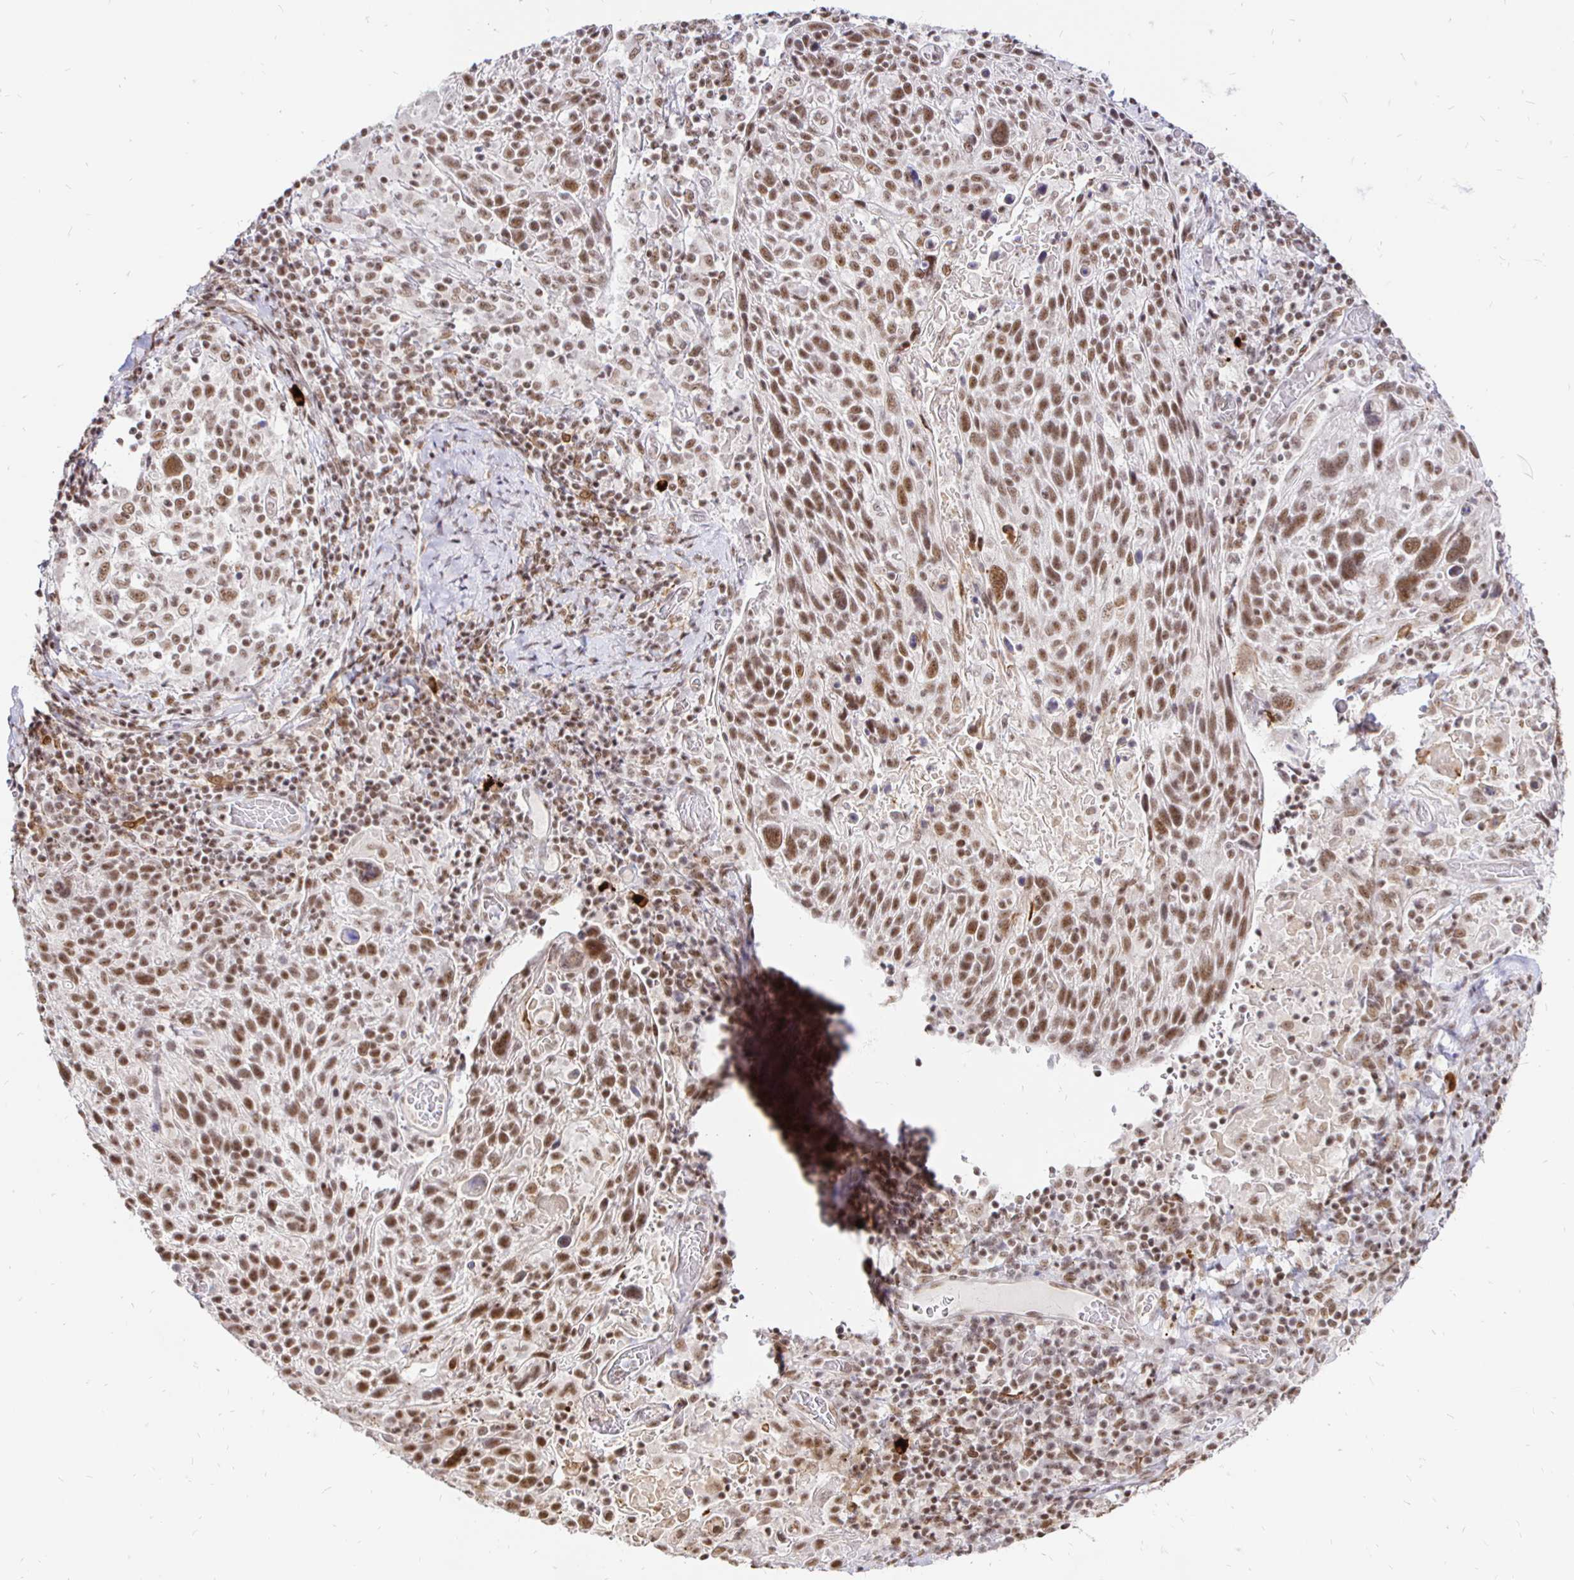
{"staining": {"intensity": "moderate", "quantity": ">75%", "location": "nuclear"}, "tissue": "cervical cancer", "cell_type": "Tumor cells", "image_type": "cancer", "snomed": [{"axis": "morphology", "description": "Squamous cell carcinoma, NOS"}, {"axis": "topography", "description": "Cervix"}], "caption": "The histopathology image demonstrates a brown stain indicating the presence of a protein in the nuclear of tumor cells in cervical squamous cell carcinoma.", "gene": "SIN3A", "patient": {"sex": "female", "age": 61}}